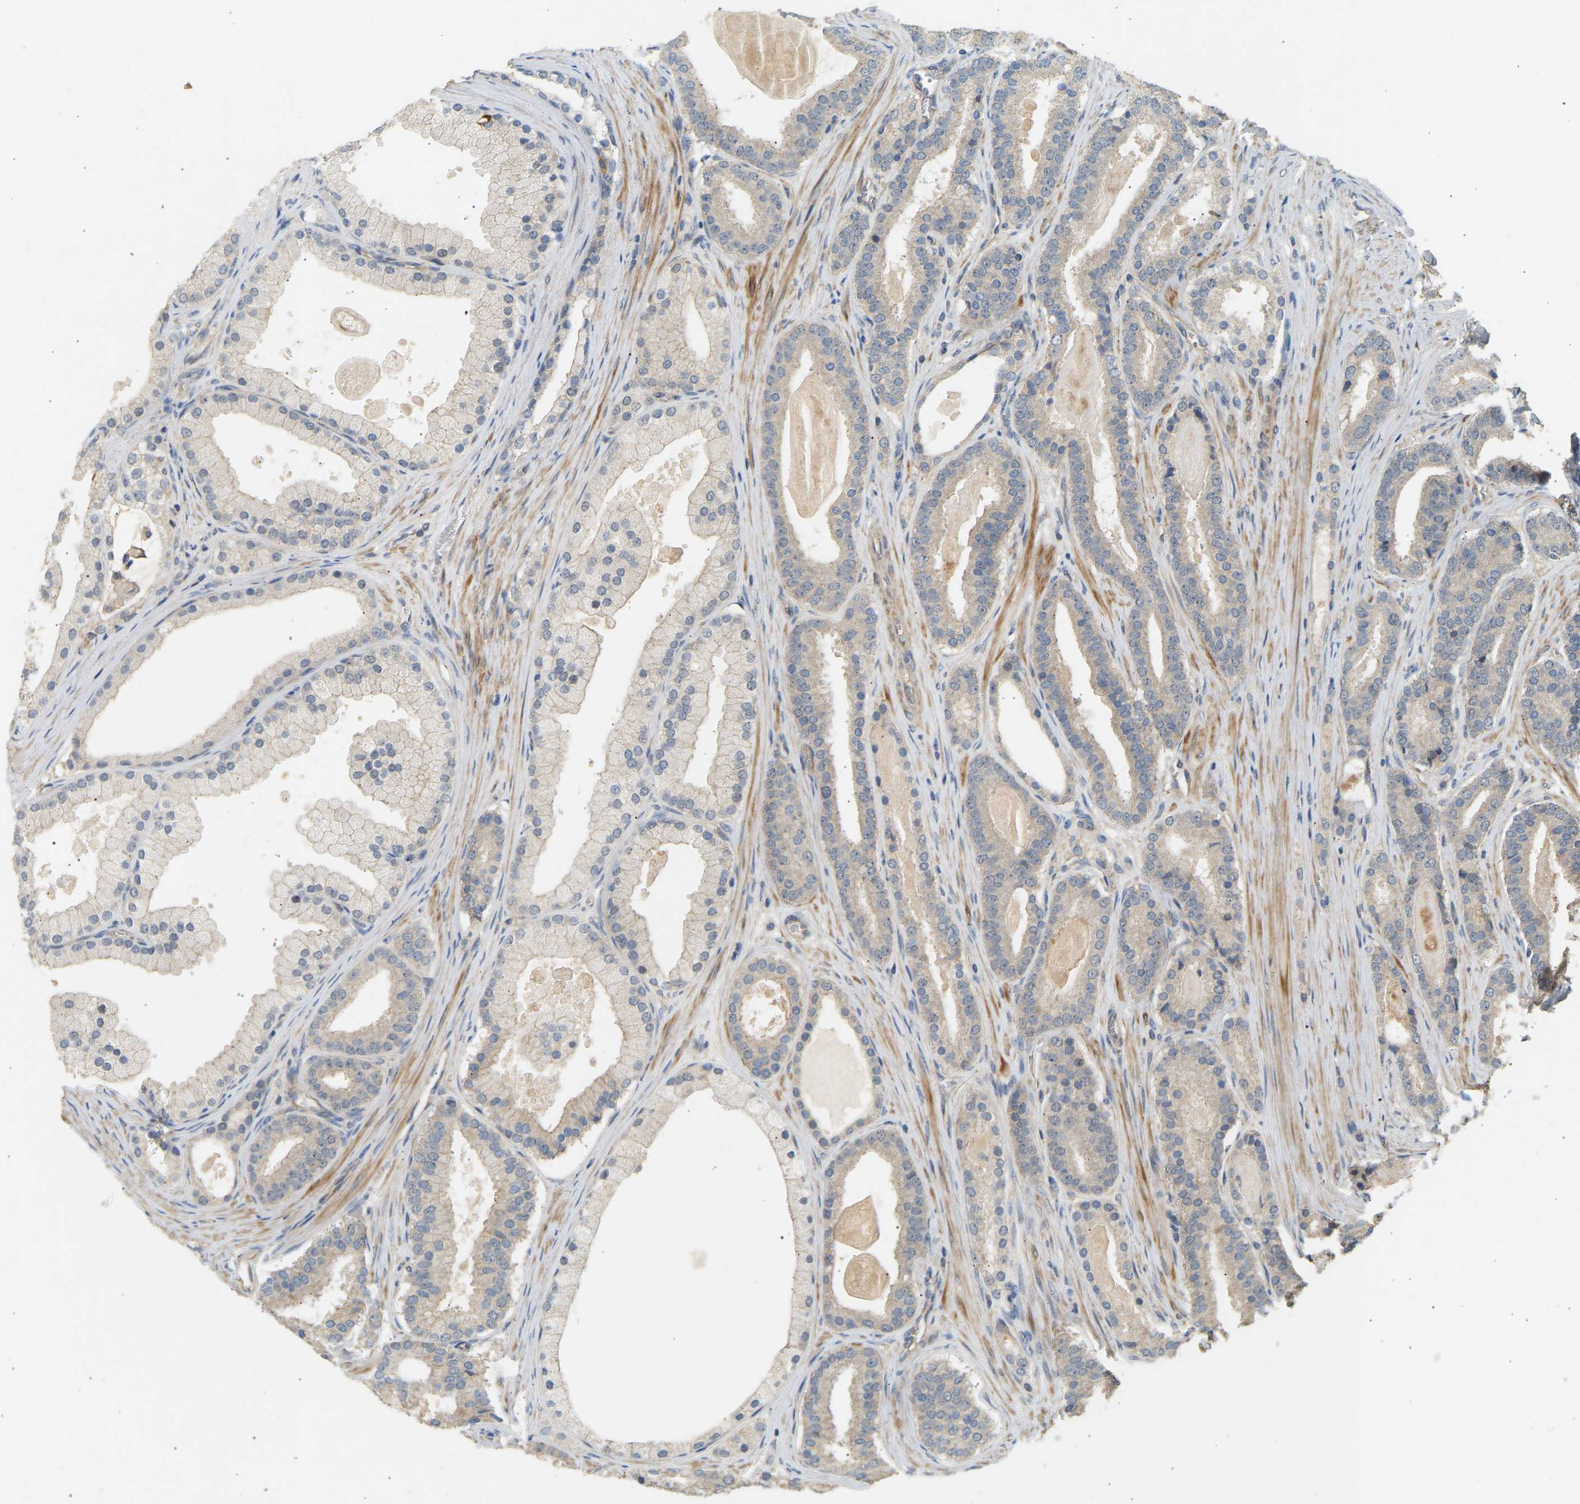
{"staining": {"intensity": "weak", "quantity": "25%-75%", "location": "cytoplasmic/membranous"}, "tissue": "prostate cancer", "cell_type": "Tumor cells", "image_type": "cancer", "snomed": [{"axis": "morphology", "description": "Adenocarcinoma, High grade"}, {"axis": "topography", "description": "Prostate"}], "caption": "An image showing weak cytoplasmic/membranous positivity in approximately 25%-75% of tumor cells in prostate cancer, as visualized by brown immunohistochemical staining.", "gene": "RGL1", "patient": {"sex": "male", "age": 60}}